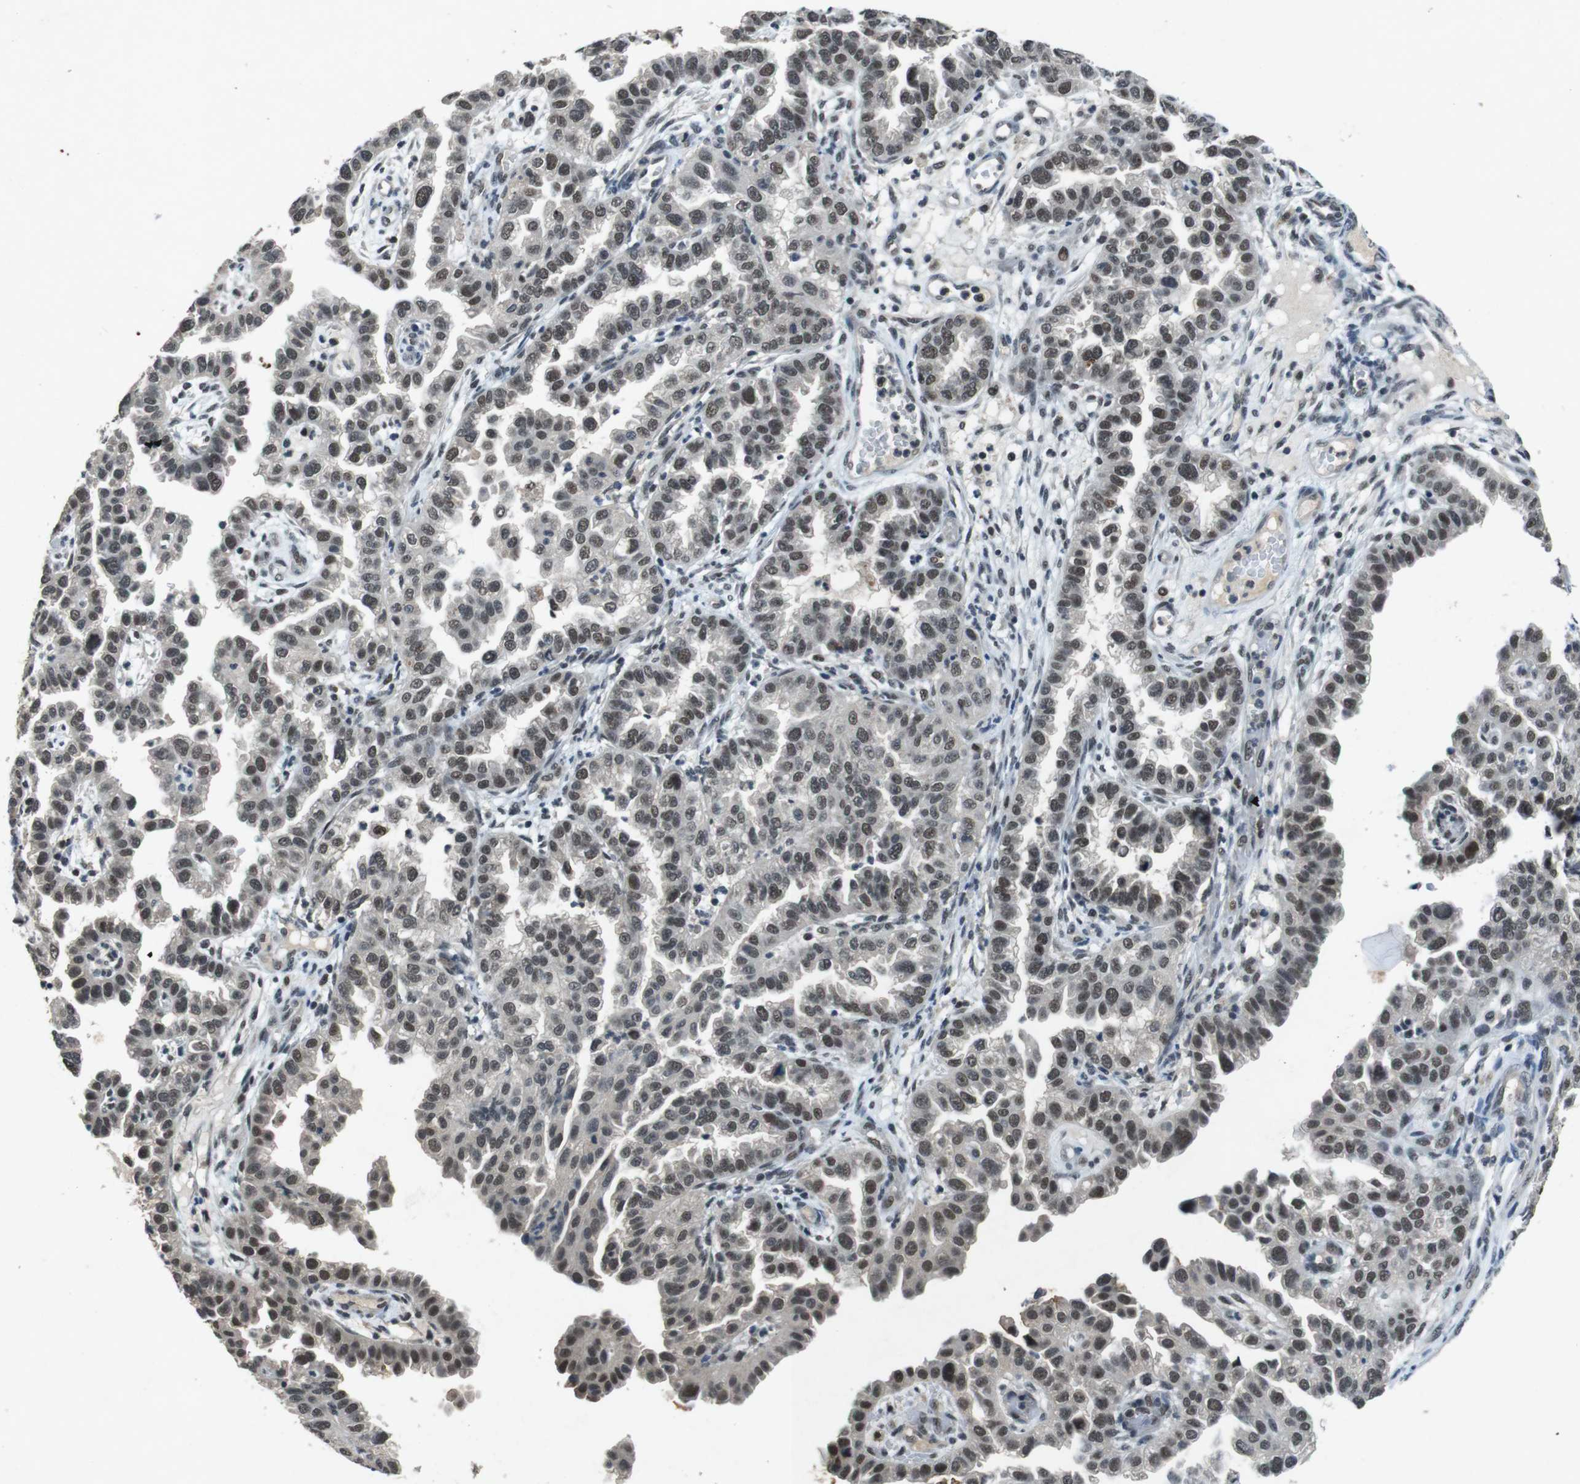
{"staining": {"intensity": "moderate", "quantity": "25%-75%", "location": "nuclear"}, "tissue": "endometrial cancer", "cell_type": "Tumor cells", "image_type": "cancer", "snomed": [{"axis": "morphology", "description": "Adenocarcinoma, NOS"}, {"axis": "topography", "description": "Endometrium"}], "caption": "Immunohistochemical staining of endometrial cancer (adenocarcinoma) reveals moderate nuclear protein staining in approximately 25%-75% of tumor cells. Immunohistochemistry stains the protein in brown and the nuclei are stained blue.", "gene": "USP7", "patient": {"sex": "female", "age": 85}}